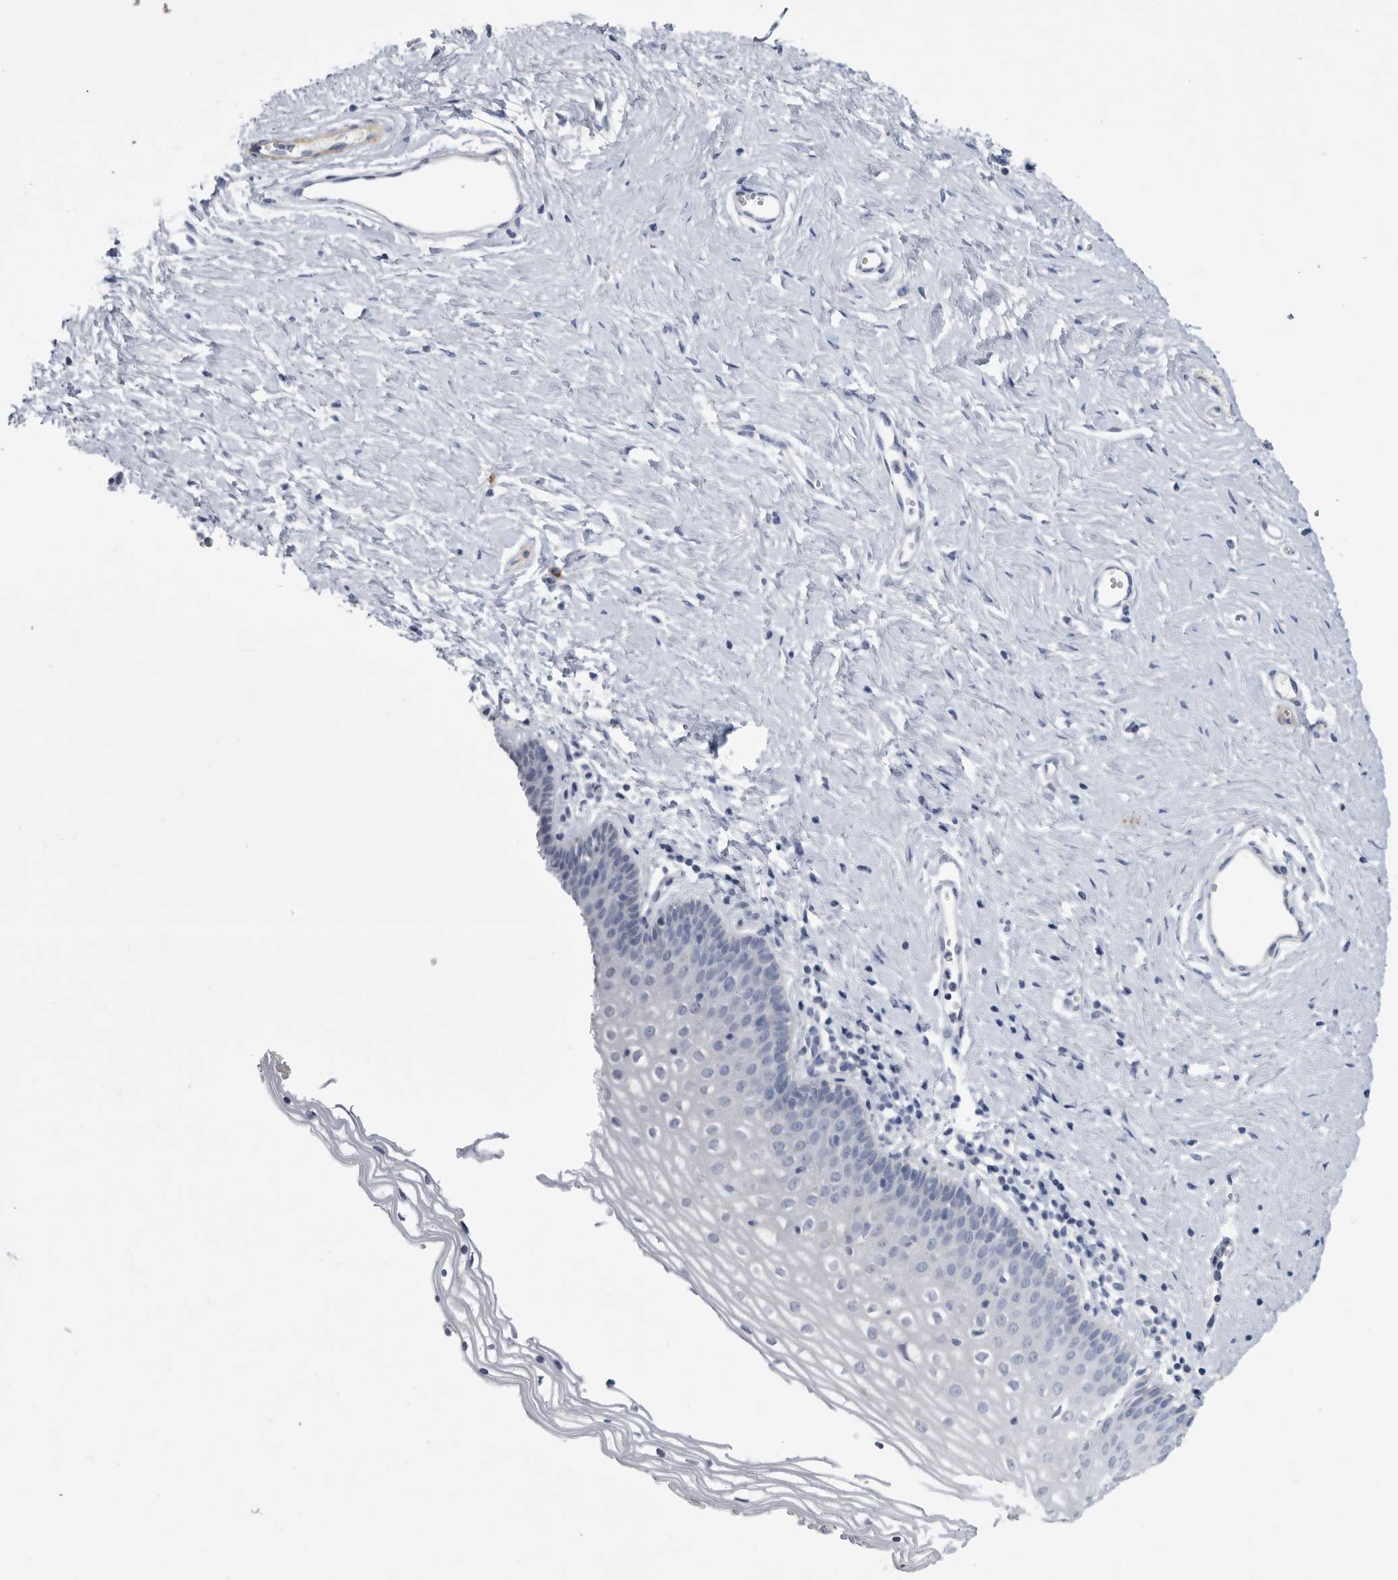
{"staining": {"intensity": "negative", "quantity": "none", "location": "none"}, "tissue": "vagina", "cell_type": "Squamous epithelial cells", "image_type": "normal", "snomed": [{"axis": "morphology", "description": "Normal tissue, NOS"}, {"axis": "topography", "description": "Vagina"}], "caption": "Benign vagina was stained to show a protein in brown. There is no significant positivity in squamous epithelial cells. (DAB (3,3'-diaminobenzidine) immunohistochemistry with hematoxylin counter stain).", "gene": "BTBD6", "patient": {"sex": "female", "age": 32}}